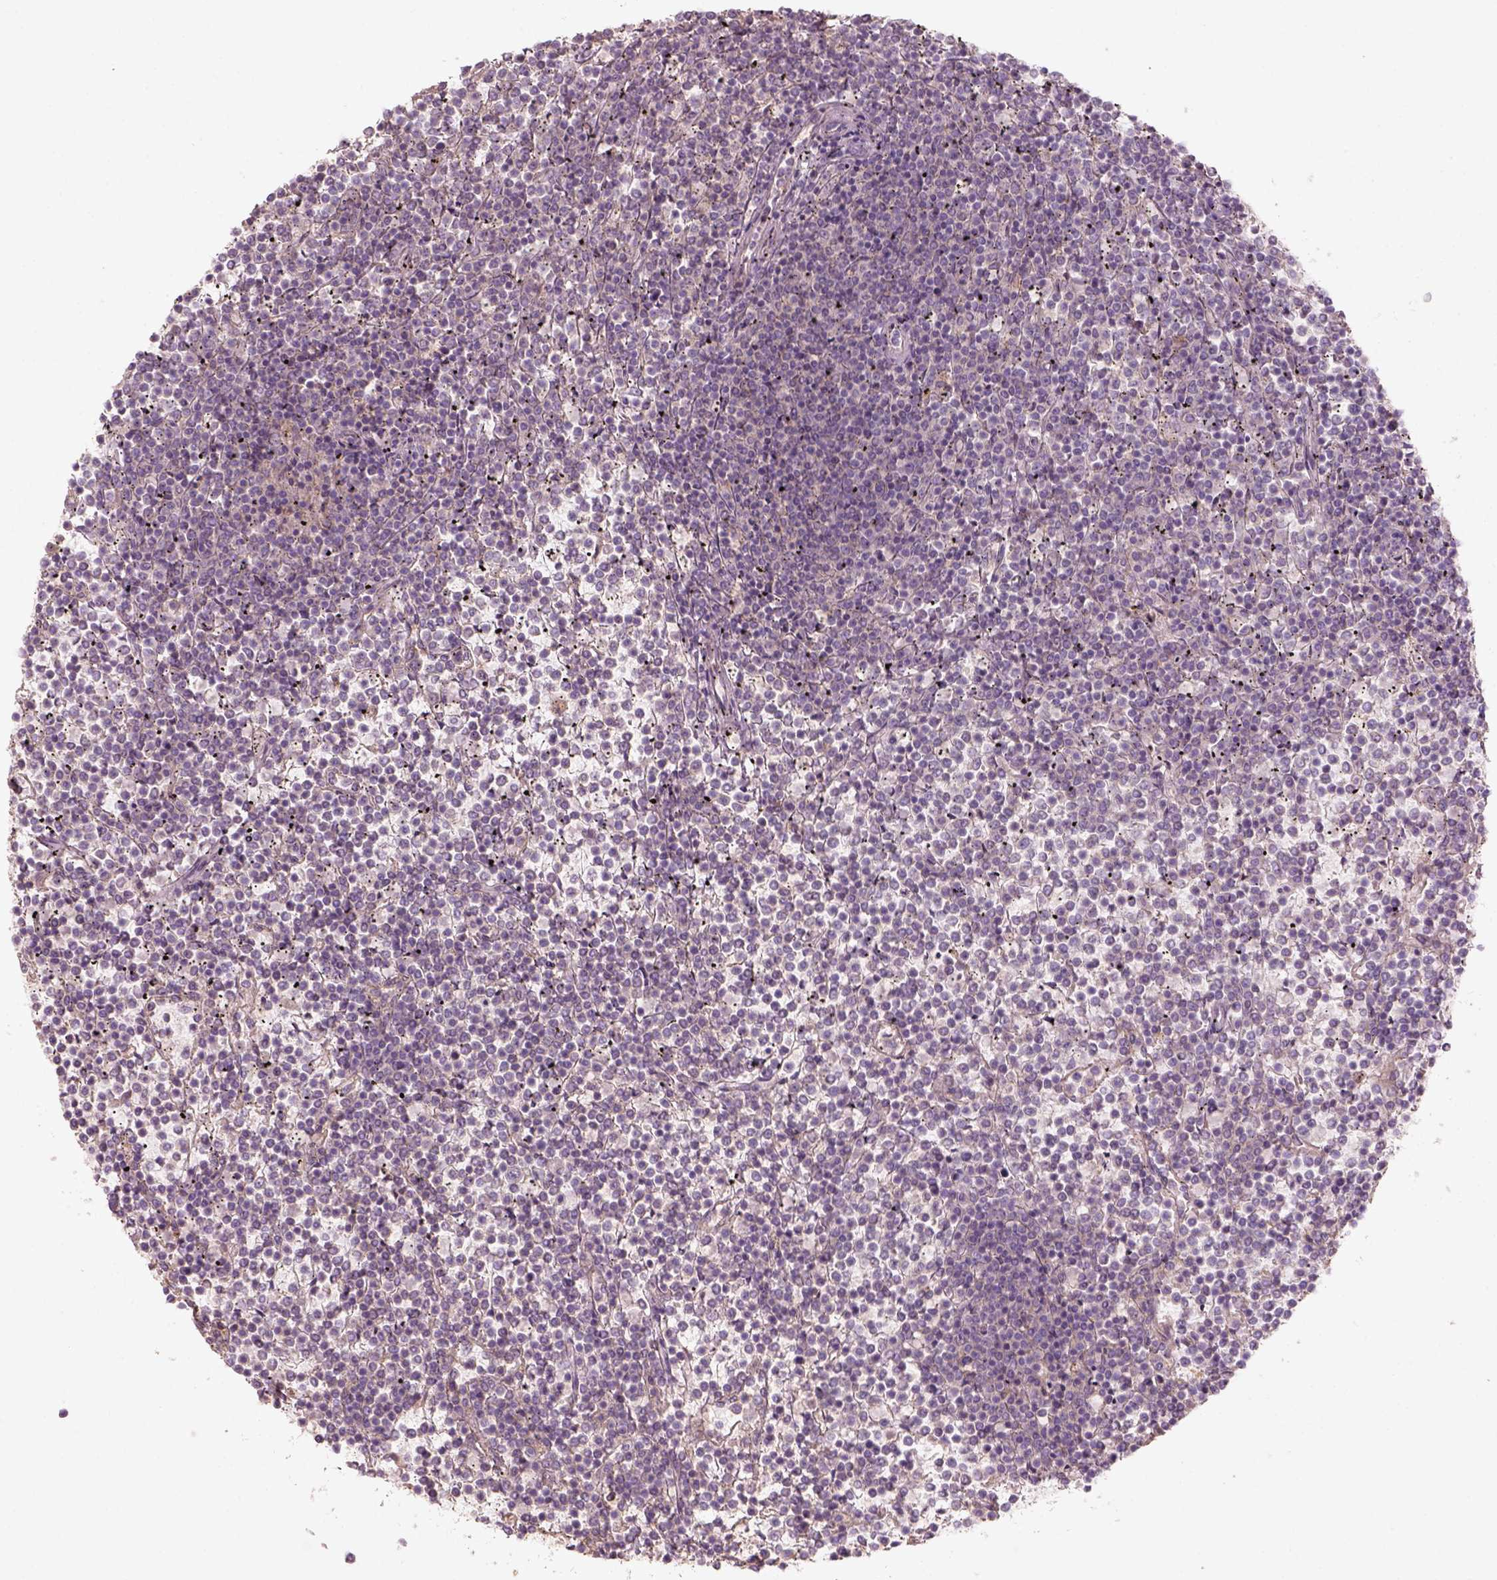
{"staining": {"intensity": "negative", "quantity": "none", "location": "none"}, "tissue": "lymphoma", "cell_type": "Tumor cells", "image_type": "cancer", "snomed": [{"axis": "morphology", "description": "Malignant lymphoma, non-Hodgkin's type, Low grade"}, {"axis": "topography", "description": "Spleen"}], "caption": "DAB (3,3'-diaminobenzidine) immunohistochemical staining of malignant lymphoma, non-Hodgkin's type (low-grade) exhibits no significant positivity in tumor cells.", "gene": "AQP9", "patient": {"sex": "female", "age": 19}}